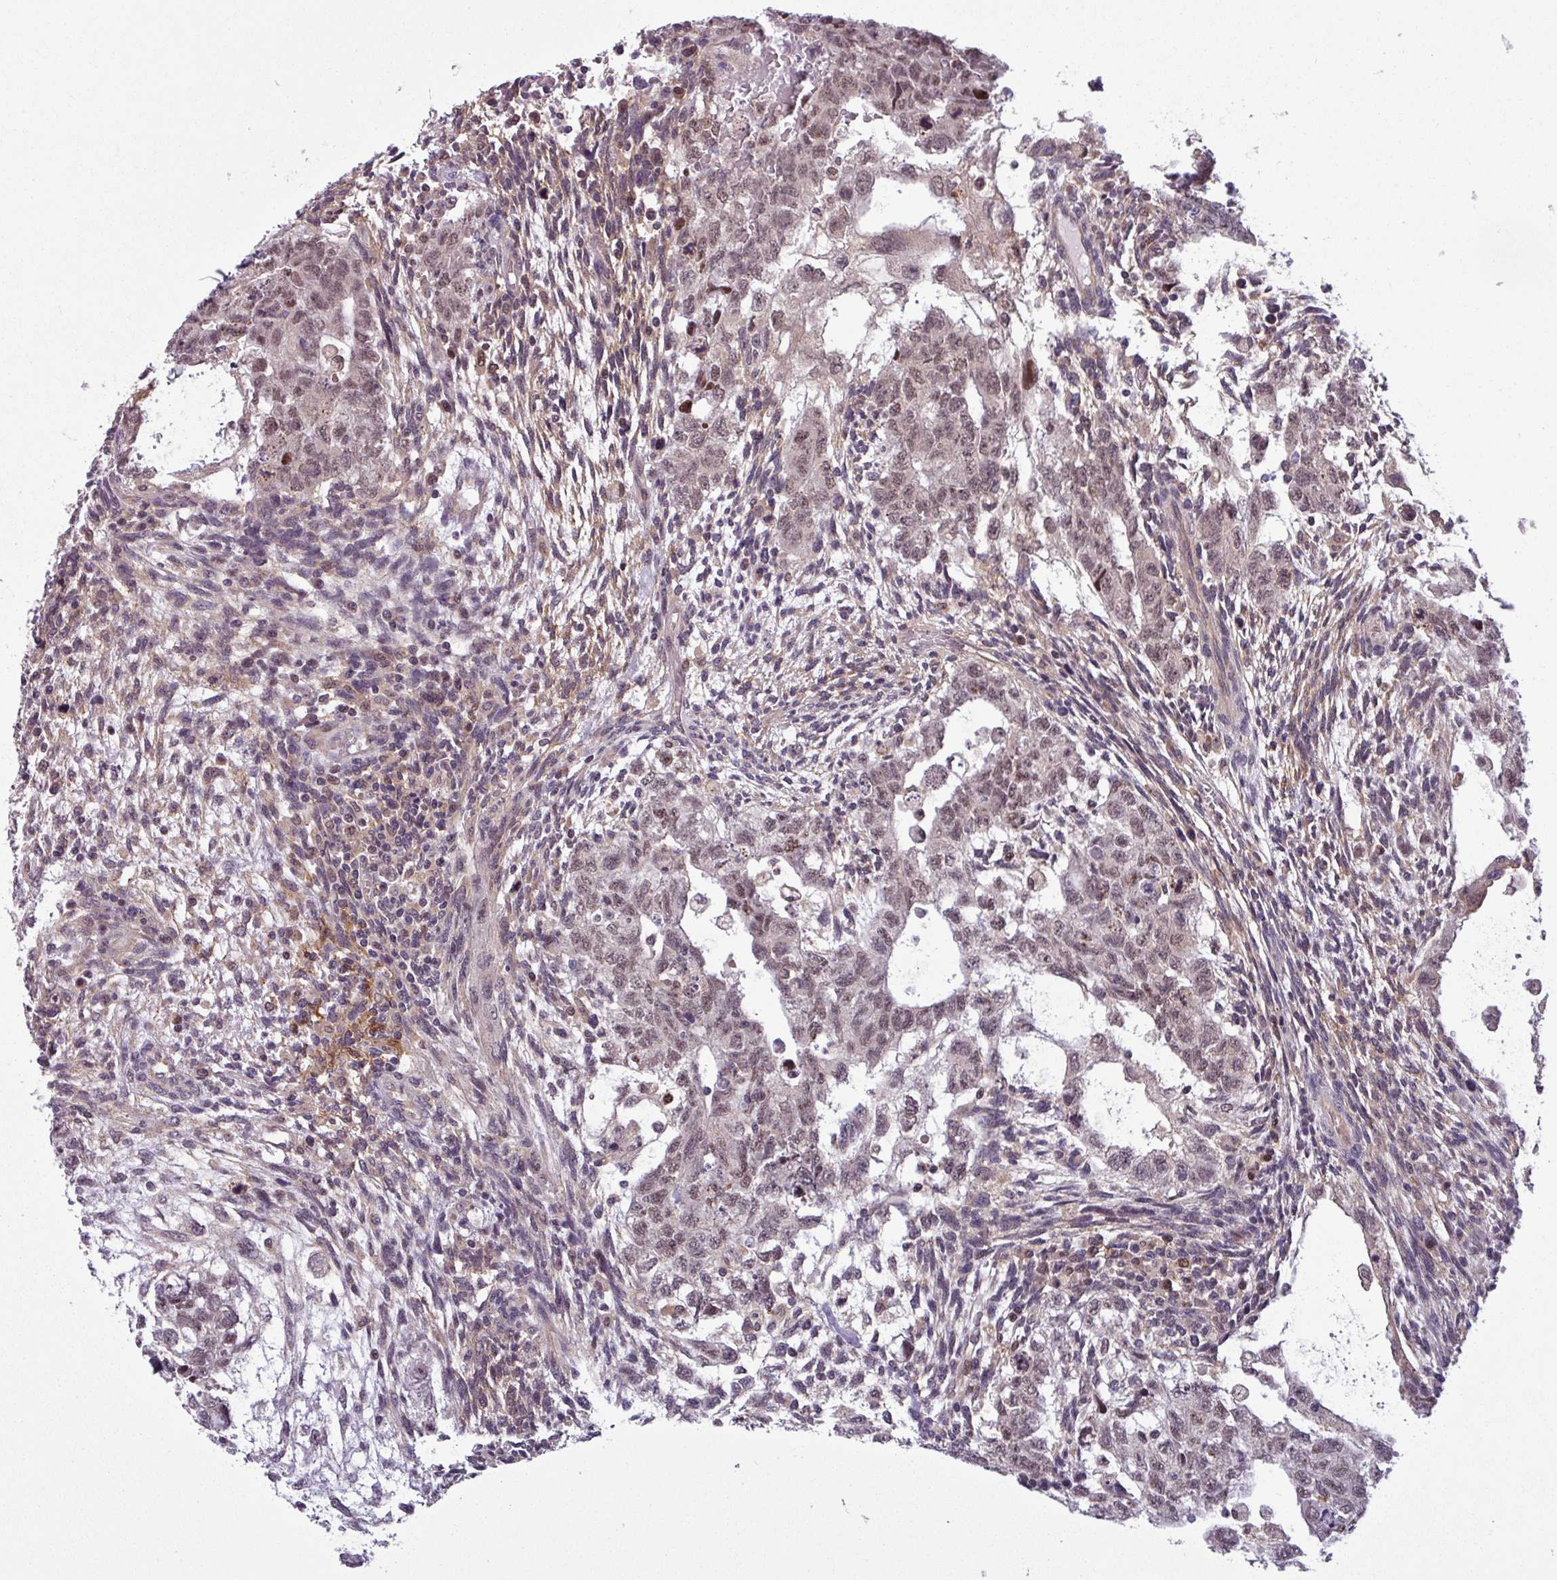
{"staining": {"intensity": "weak", "quantity": ">75%", "location": "nuclear"}, "tissue": "testis cancer", "cell_type": "Tumor cells", "image_type": "cancer", "snomed": [{"axis": "morphology", "description": "Normal tissue, NOS"}, {"axis": "morphology", "description": "Carcinoma, Embryonal, NOS"}, {"axis": "topography", "description": "Testis"}], "caption": "Protein staining of testis cancer (embryonal carcinoma) tissue shows weak nuclear staining in about >75% of tumor cells. (Brightfield microscopy of DAB IHC at high magnification).", "gene": "NPFFR1", "patient": {"sex": "male", "age": 36}}